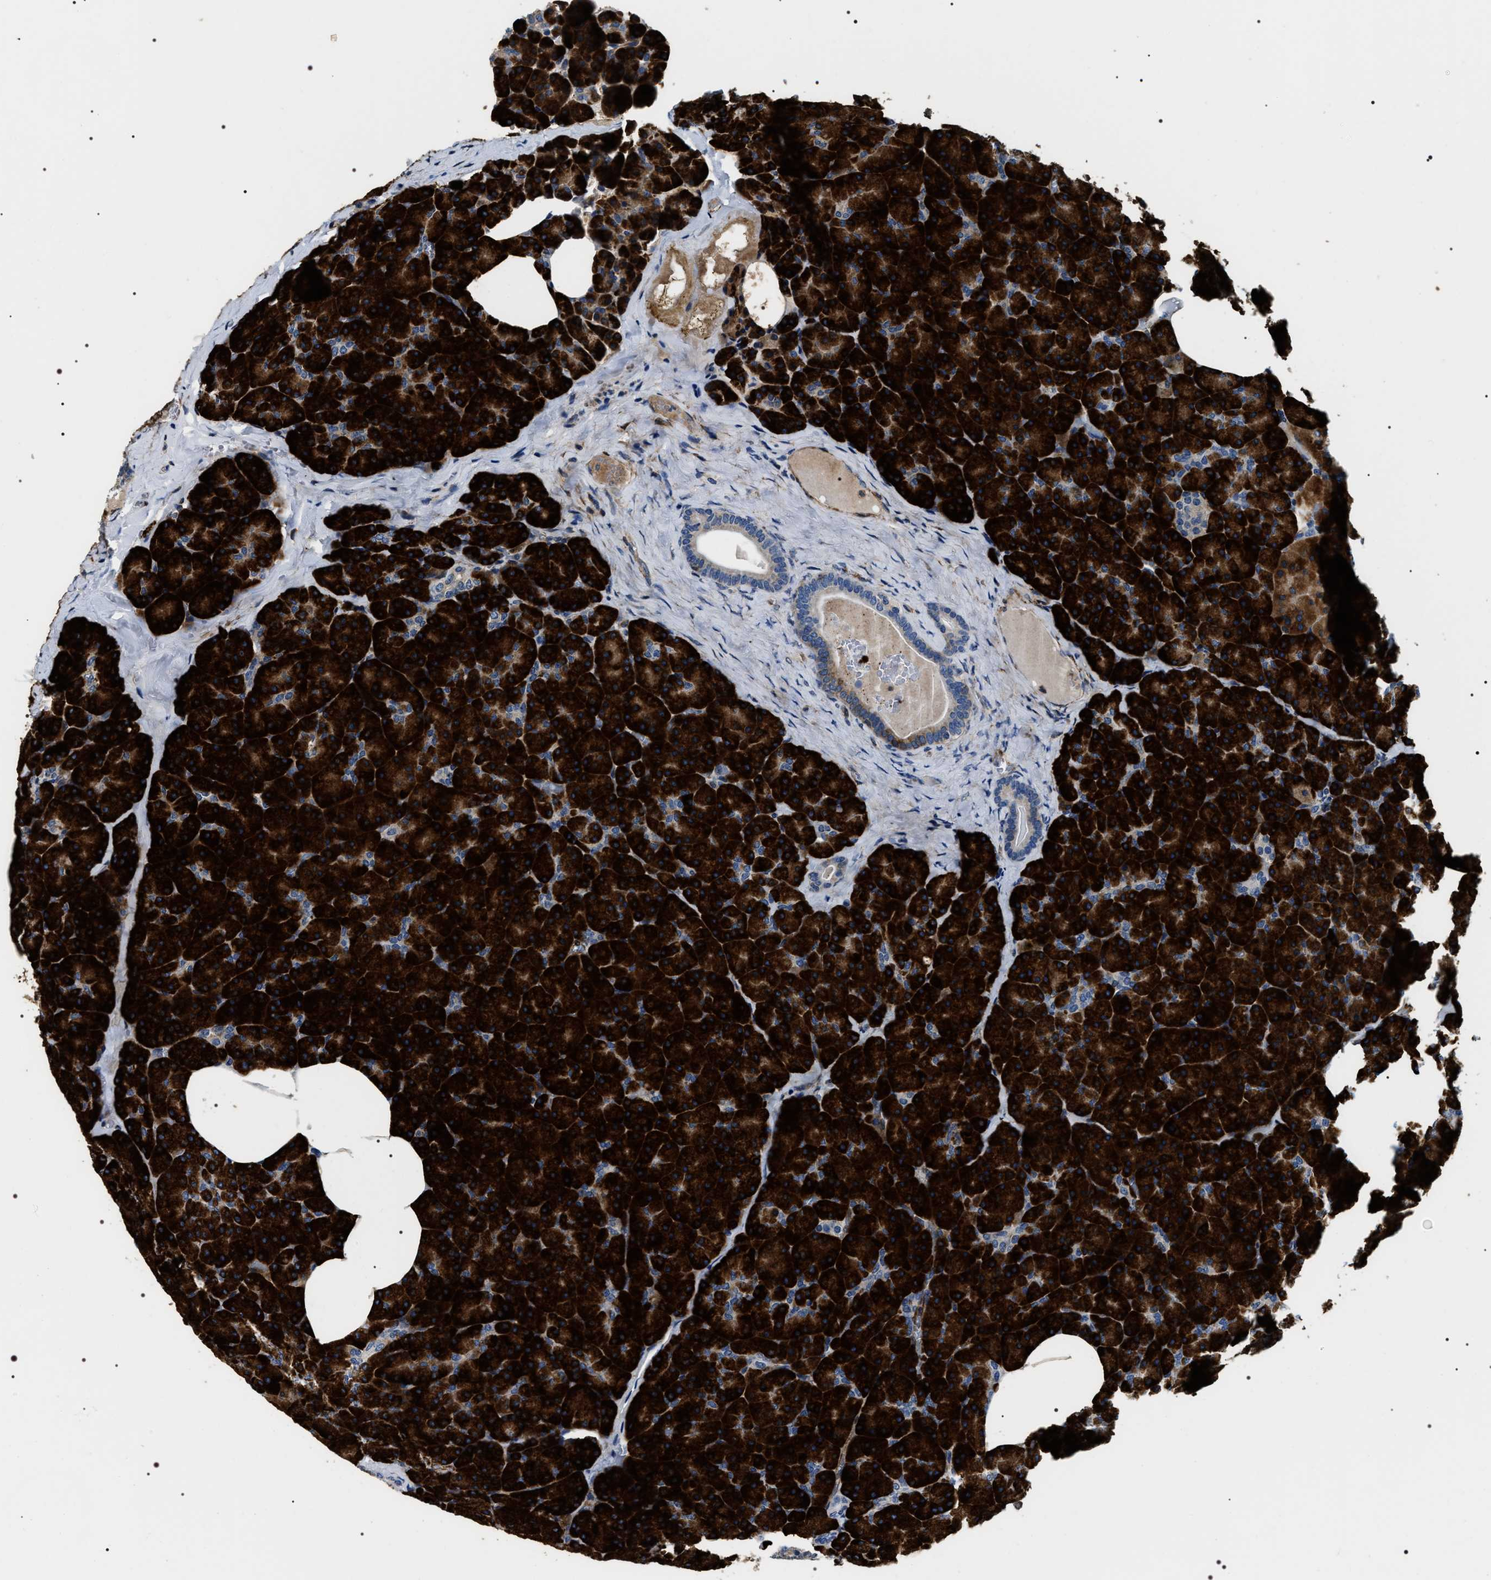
{"staining": {"intensity": "strong", "quantity": ">75%", "location": "cytoplasmic/membranous"}, "tissue": "pancreas", "cell_type": "Exocrine glandular cells", "image_type": "normal", "snomed": [{"axis": "morphology", "description": "Normal tissue, NOS"}, {"axis": "morphology", "description": "Carcinoid, malignant, NOS"}, {"axis": "topography", "description": "Pancreas"}], "caption": "DAB immunohistochemical staining of benign pancreas shows strong cytoplasmic/membranous protein expression in about >75% of exocrine glandular cells. Nuclei are stained in blue.", "gene": "ZC3HAV1L", "patient": {"sex": "female", "age": 35}}